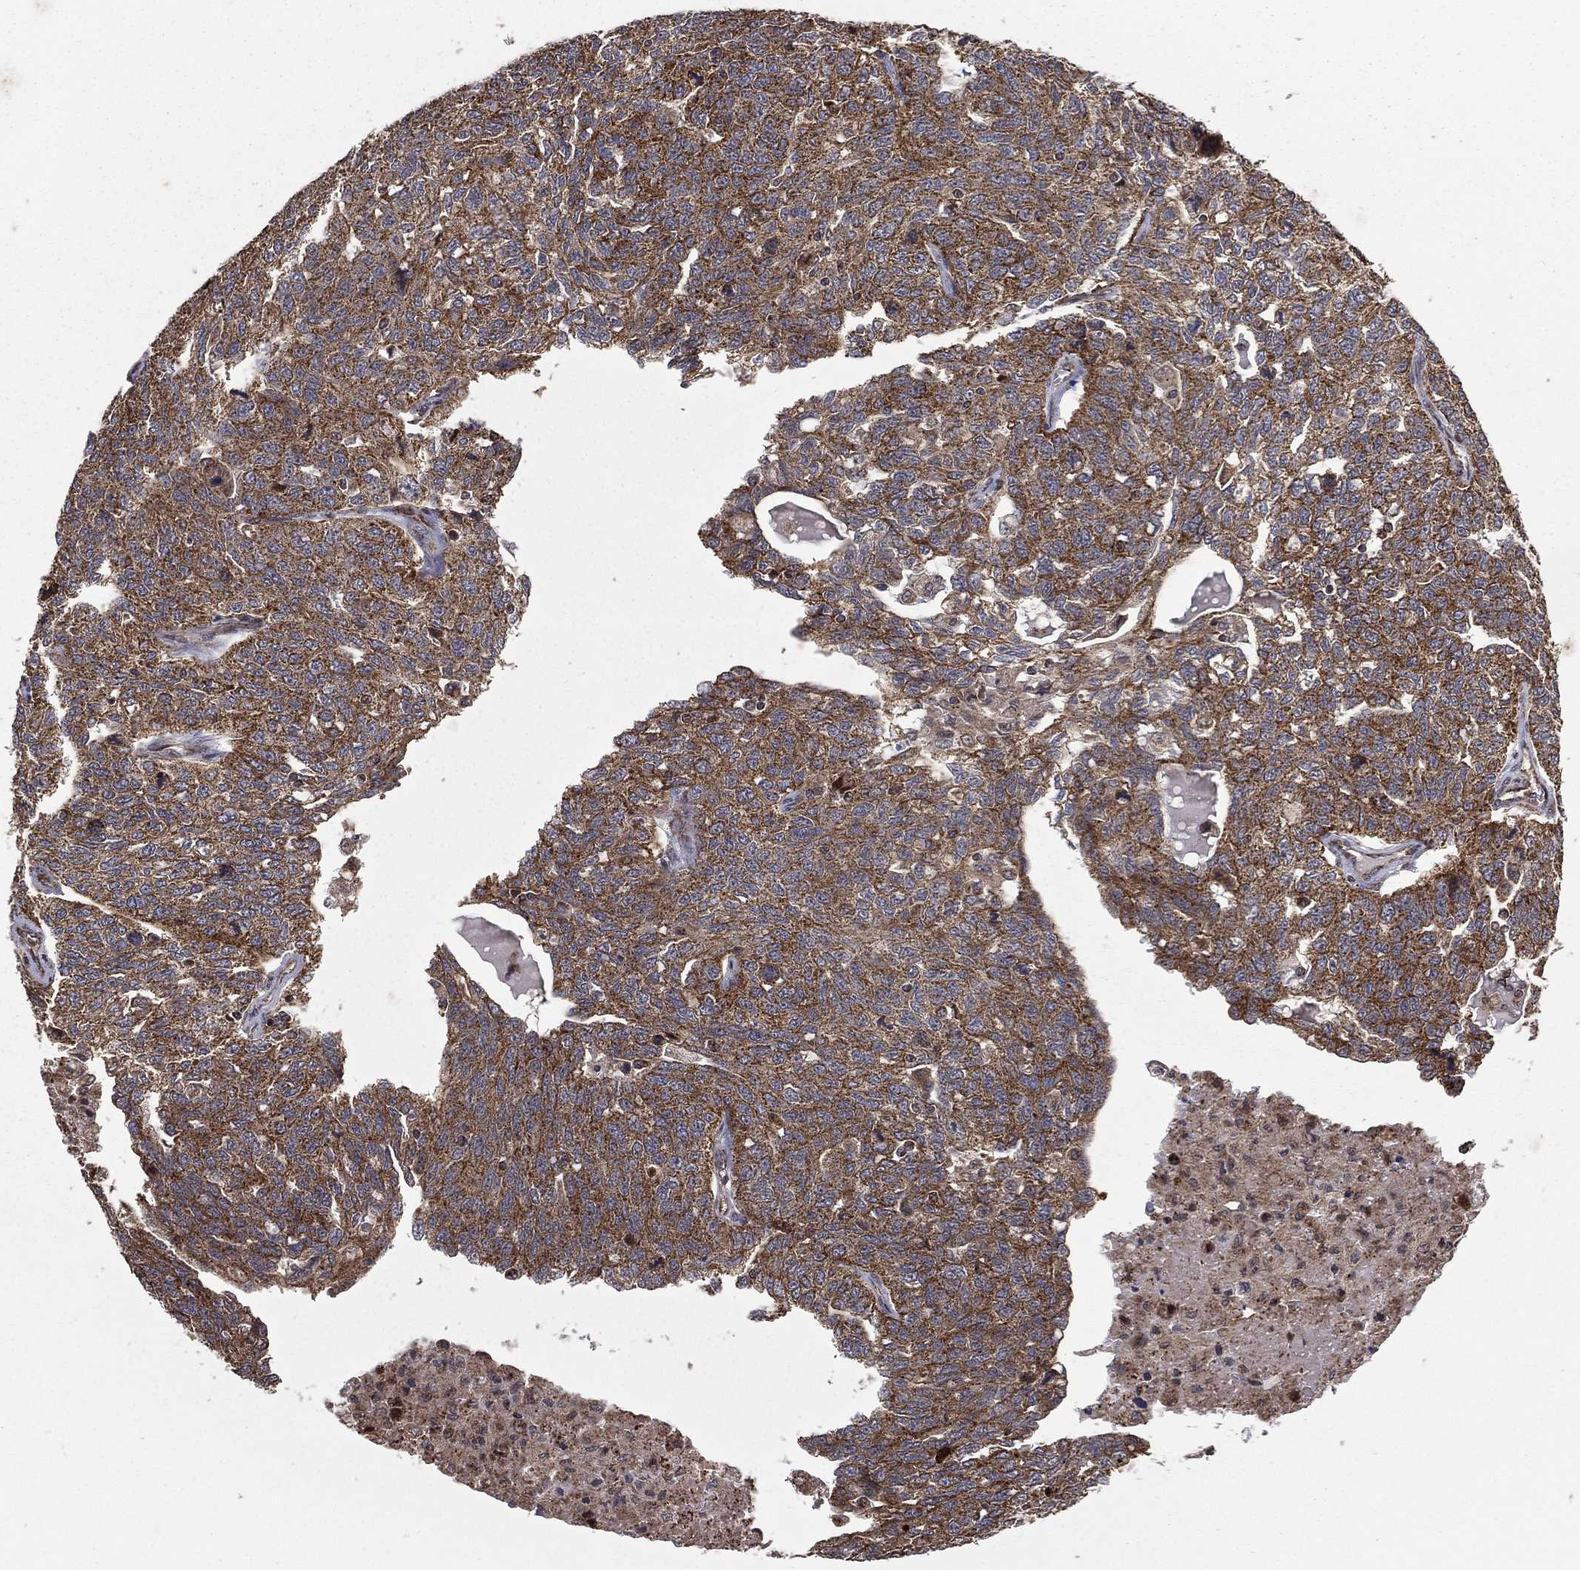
{"staining": {"intensity": "strong", "quantity": ">75%", "location": "cytoplasmic/membranous"}, "tissue": "ovarian cancer", "cell_type": "Tumor cells", "image_type": "cancer", "snomed": [{"axis": "morphology", "description": "Cystadenocarcinoma, serous, NOS"}, {"axis": "topography", "description": "Ovary"}], "caption": "Brown immunohistochemical staining in serous cystadenocarcinoma (ovarian) demonstrates strong cytoplasmic/membranous positivity in about >75% of tumor cells. Nuclei are stained in blue.", "gene": "GIMAP6", "patient": {"sex": "female", "age": 71}}